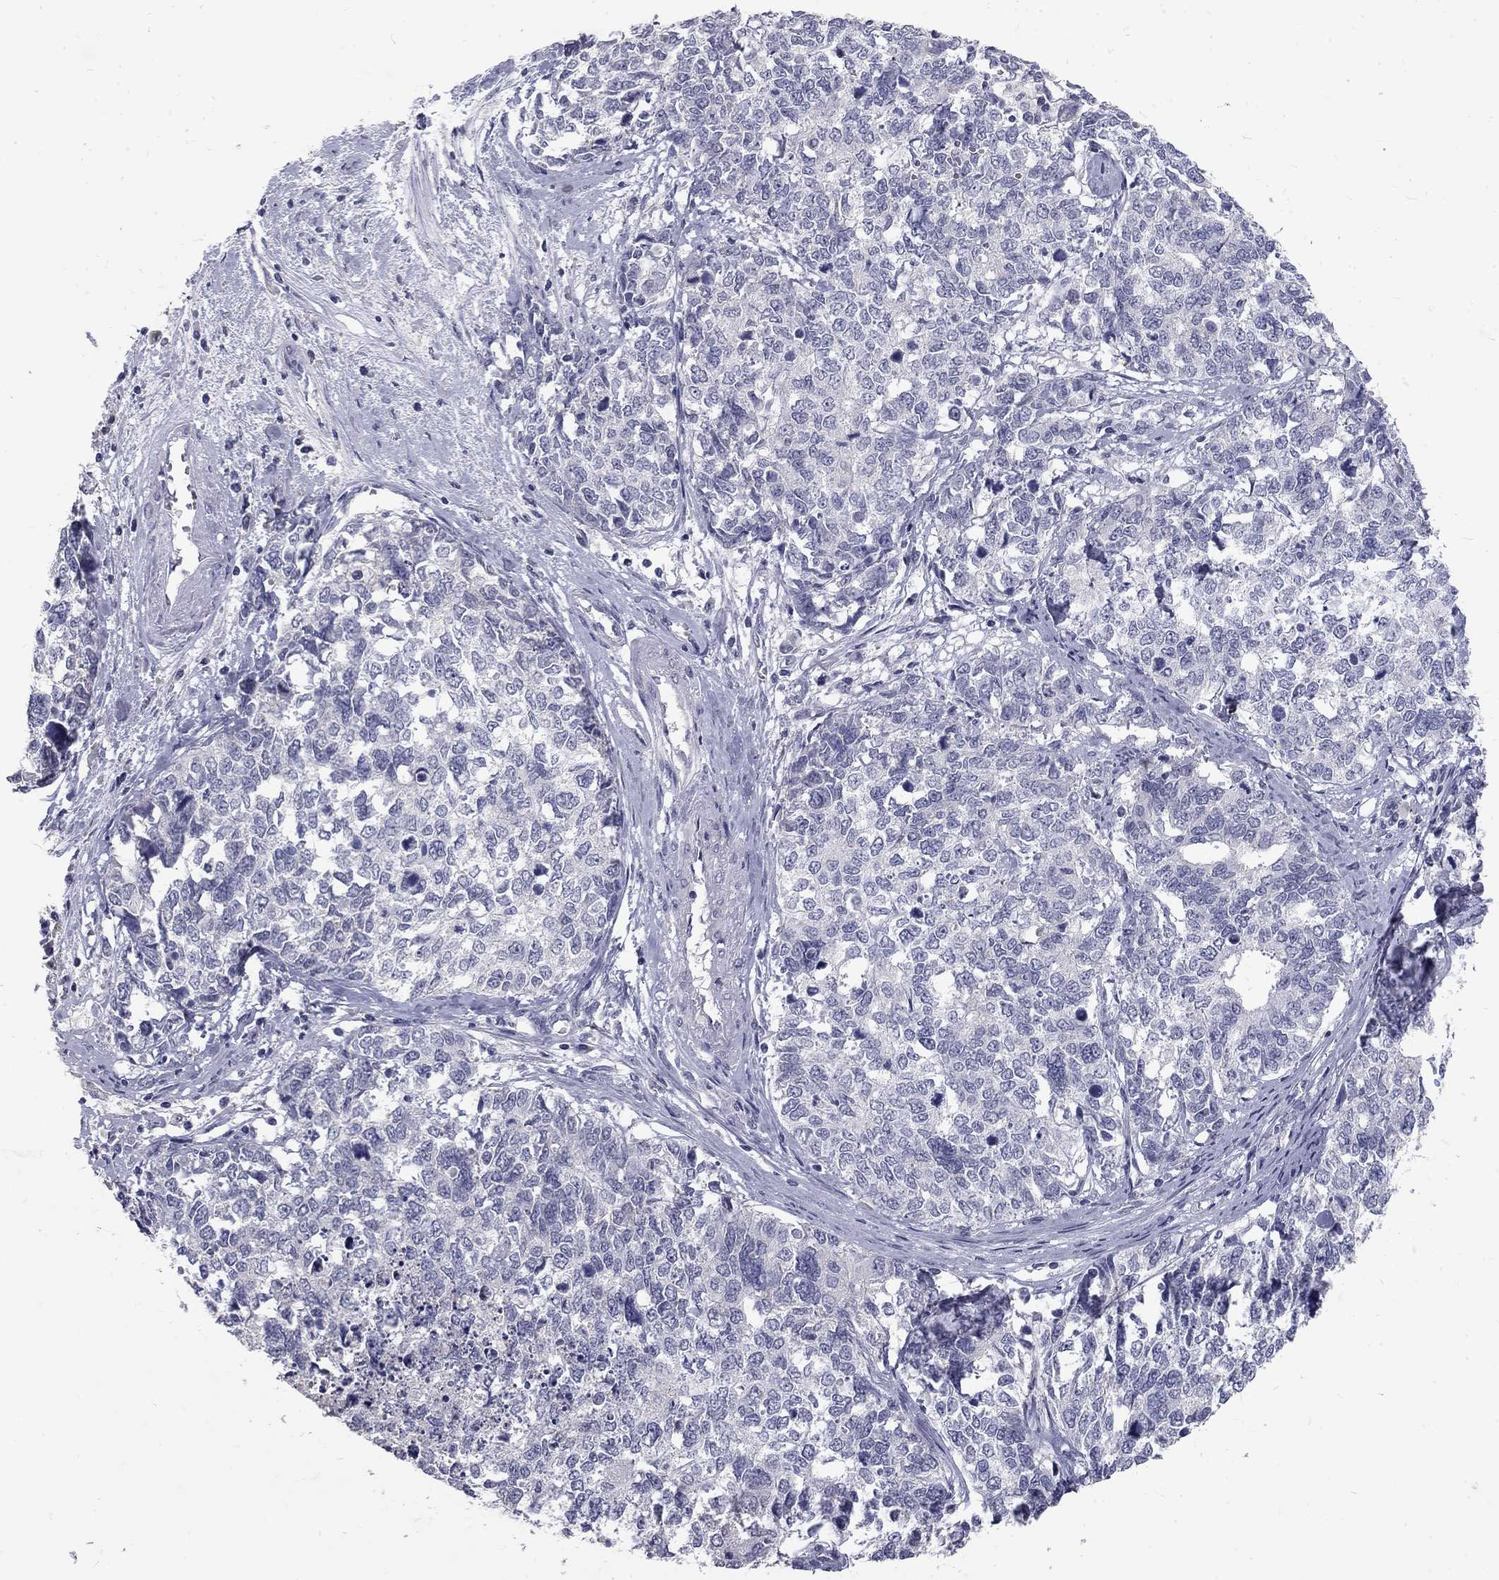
{"staining": {"intensity": "negative", "quantity": "none", "location": "none"}, "tissue": "cervical cancer", "cell_type": "Tumor cells", "image_type": "cancer", "snomed": [{"axis": "morphology", "description": "Squamous cell carcinoma, NOS"}, {"axis": "topography", "description": "Cervix"}], "caption": "Immunohistochemistry (IHC) of human squamous cell carcinoma (cervical) reveals no positivity in tumor cells. Nuclei are stained in blue.", "gene": "NOS1", "patient": {"sex": "female", "age": 63}}